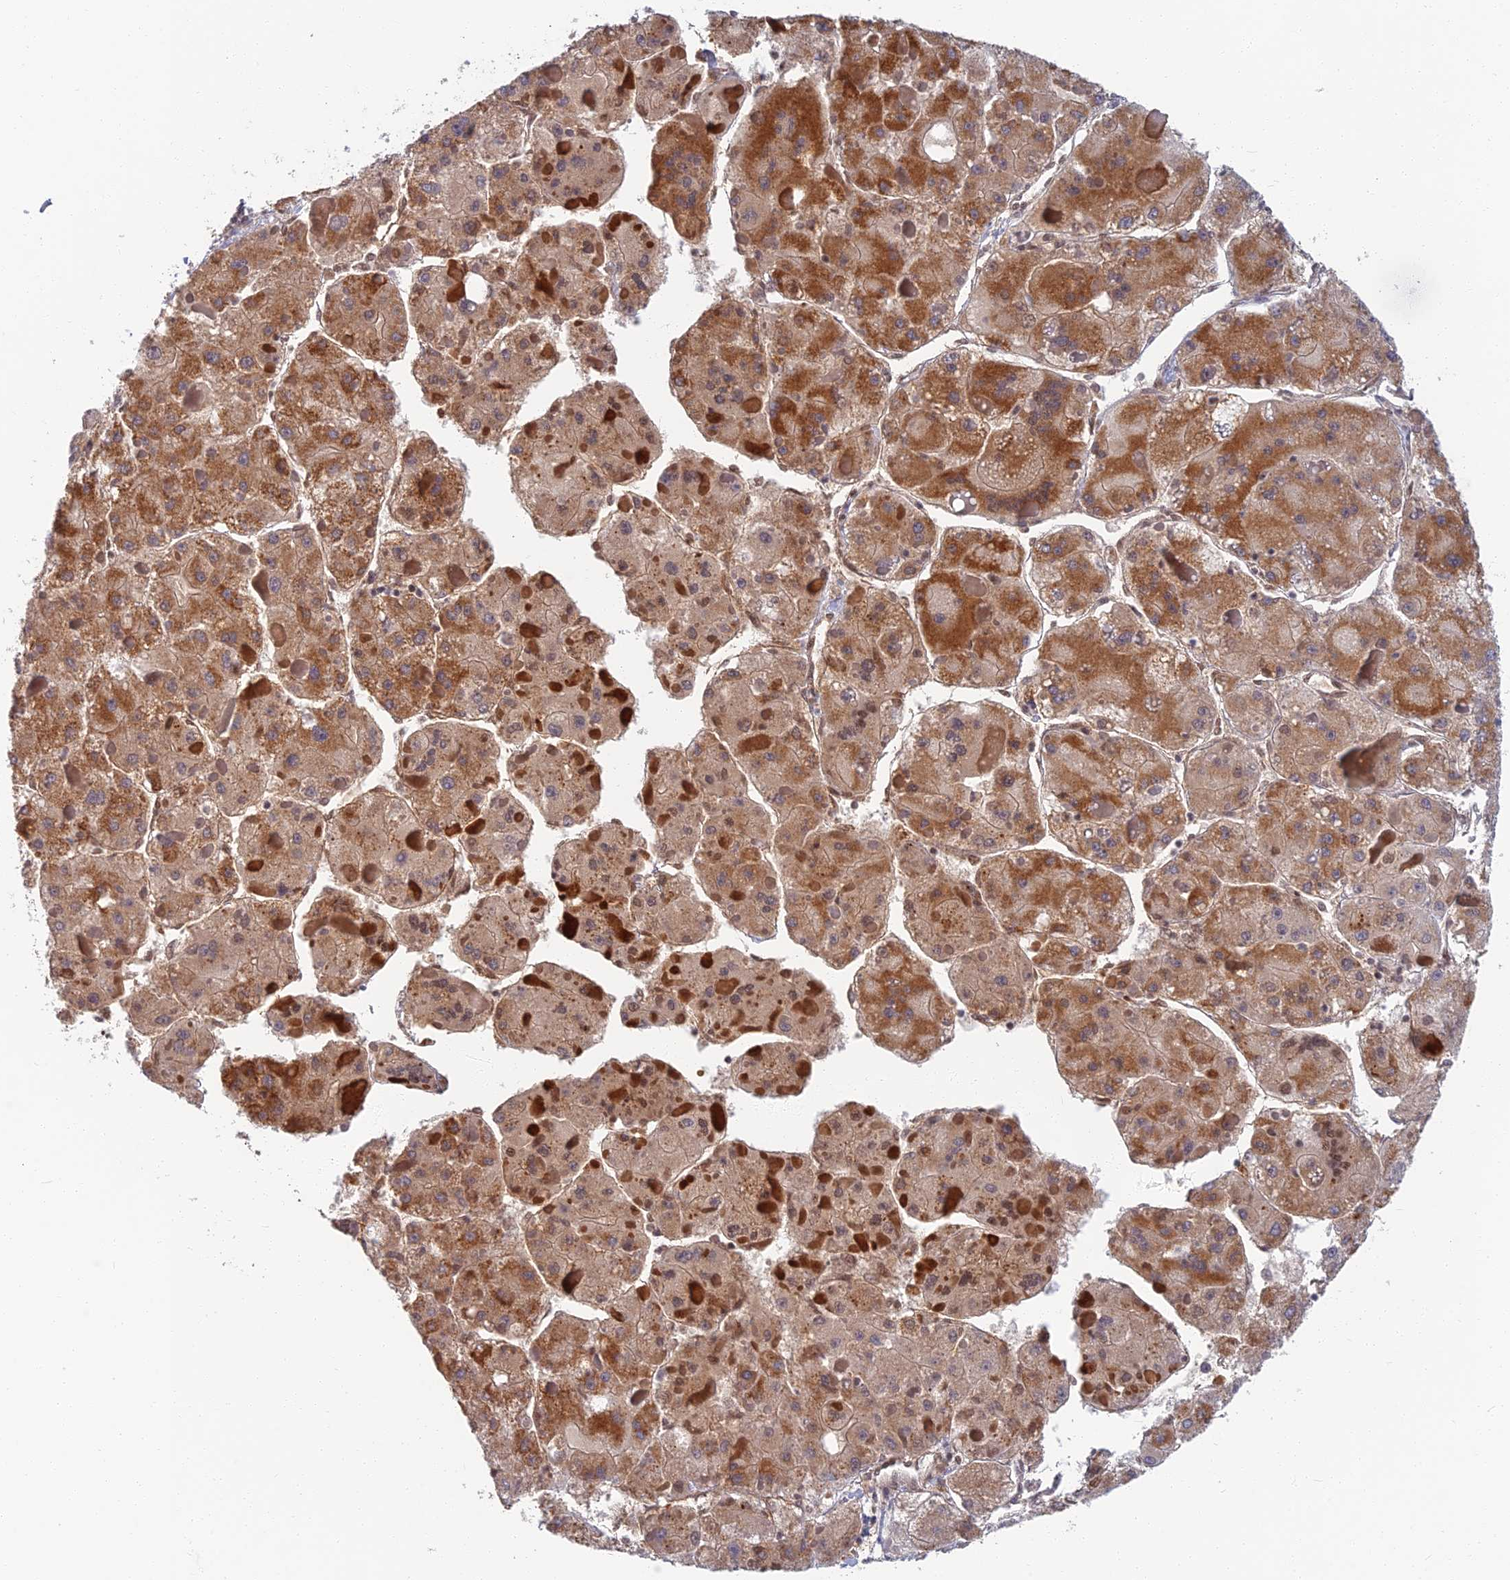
{"staining": {"intensity": "strong", "quantity": "25%-75%", "location": "cytoplasmic/membranous"}, "tissue": "liver cancer", "cell_type": "Tumor cells", "image_type": "cancer", "snomed": [{"axis": "morphology", "description": "Carcinoma, Hepatocellular, NOS"}, {"axis": "topography", "description": "Liver"}], "caption": "A high amount of strong cytoplasmic/membranous positivity is identified in approximately 25%-75% of tumor cells in hepatocellular carcinoma (liver) tissue.", "gene": "TCEA2", "patient": {"sex": "female", "age": 73}}